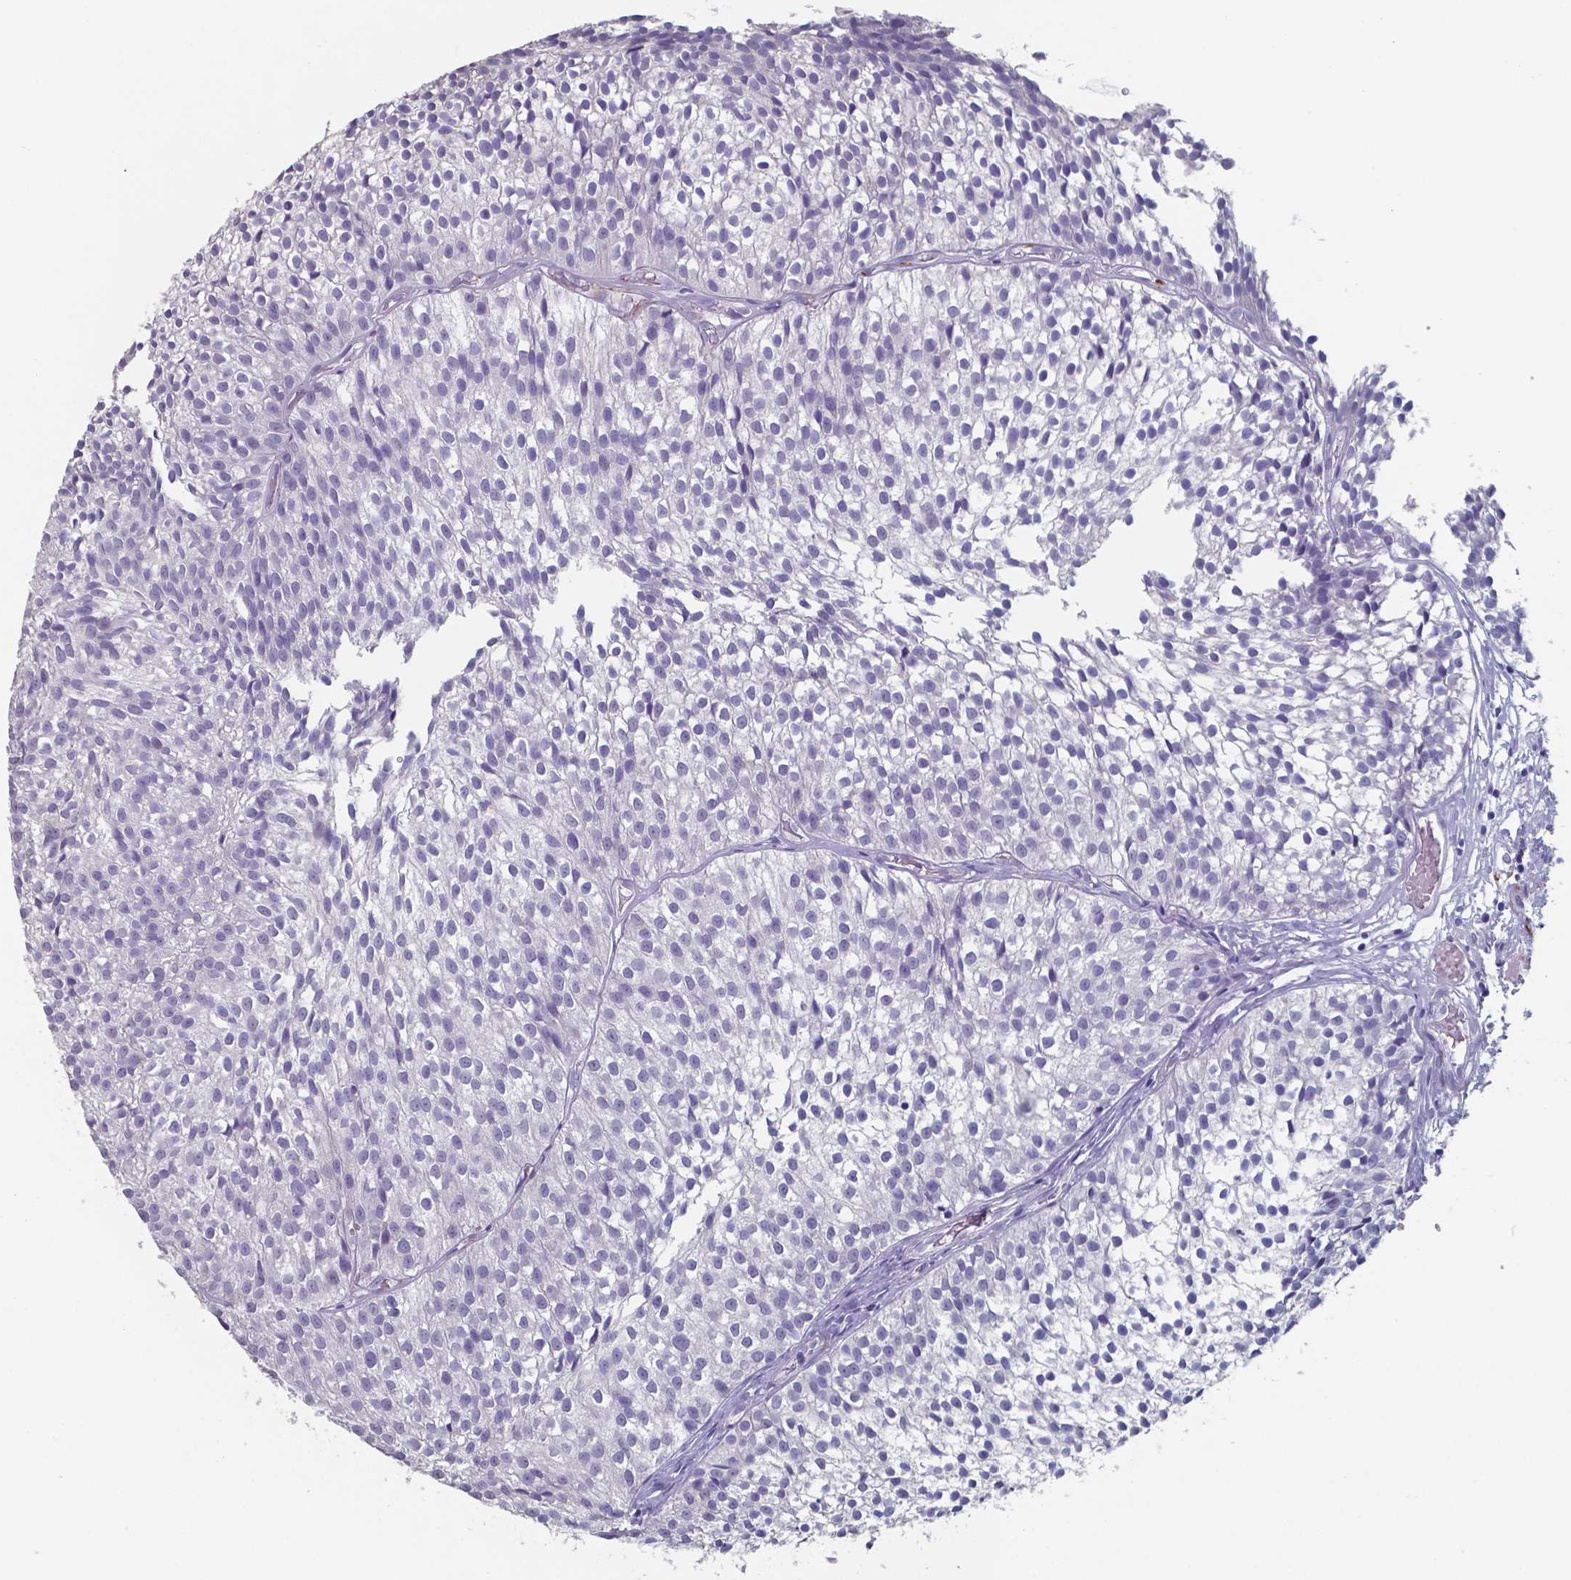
{"staining": {"intensity": "negative", "quantity": "none", "location": "none"}, "tissue": "urothelial cancer", "cell_type": "Tumor cells", "image_type": "cancer", "snomed": [{"axis": "morphology", "description": "Urothelial carcinoma, Low grade"}, {"axis": "topography", "description": "Urinary bladder"}], "caption": "IHC of human urothelial cancer shows no positivity in tumor cells.", "gene": "PLA2R1", "patient": {"sex": "male", "age": 63}}